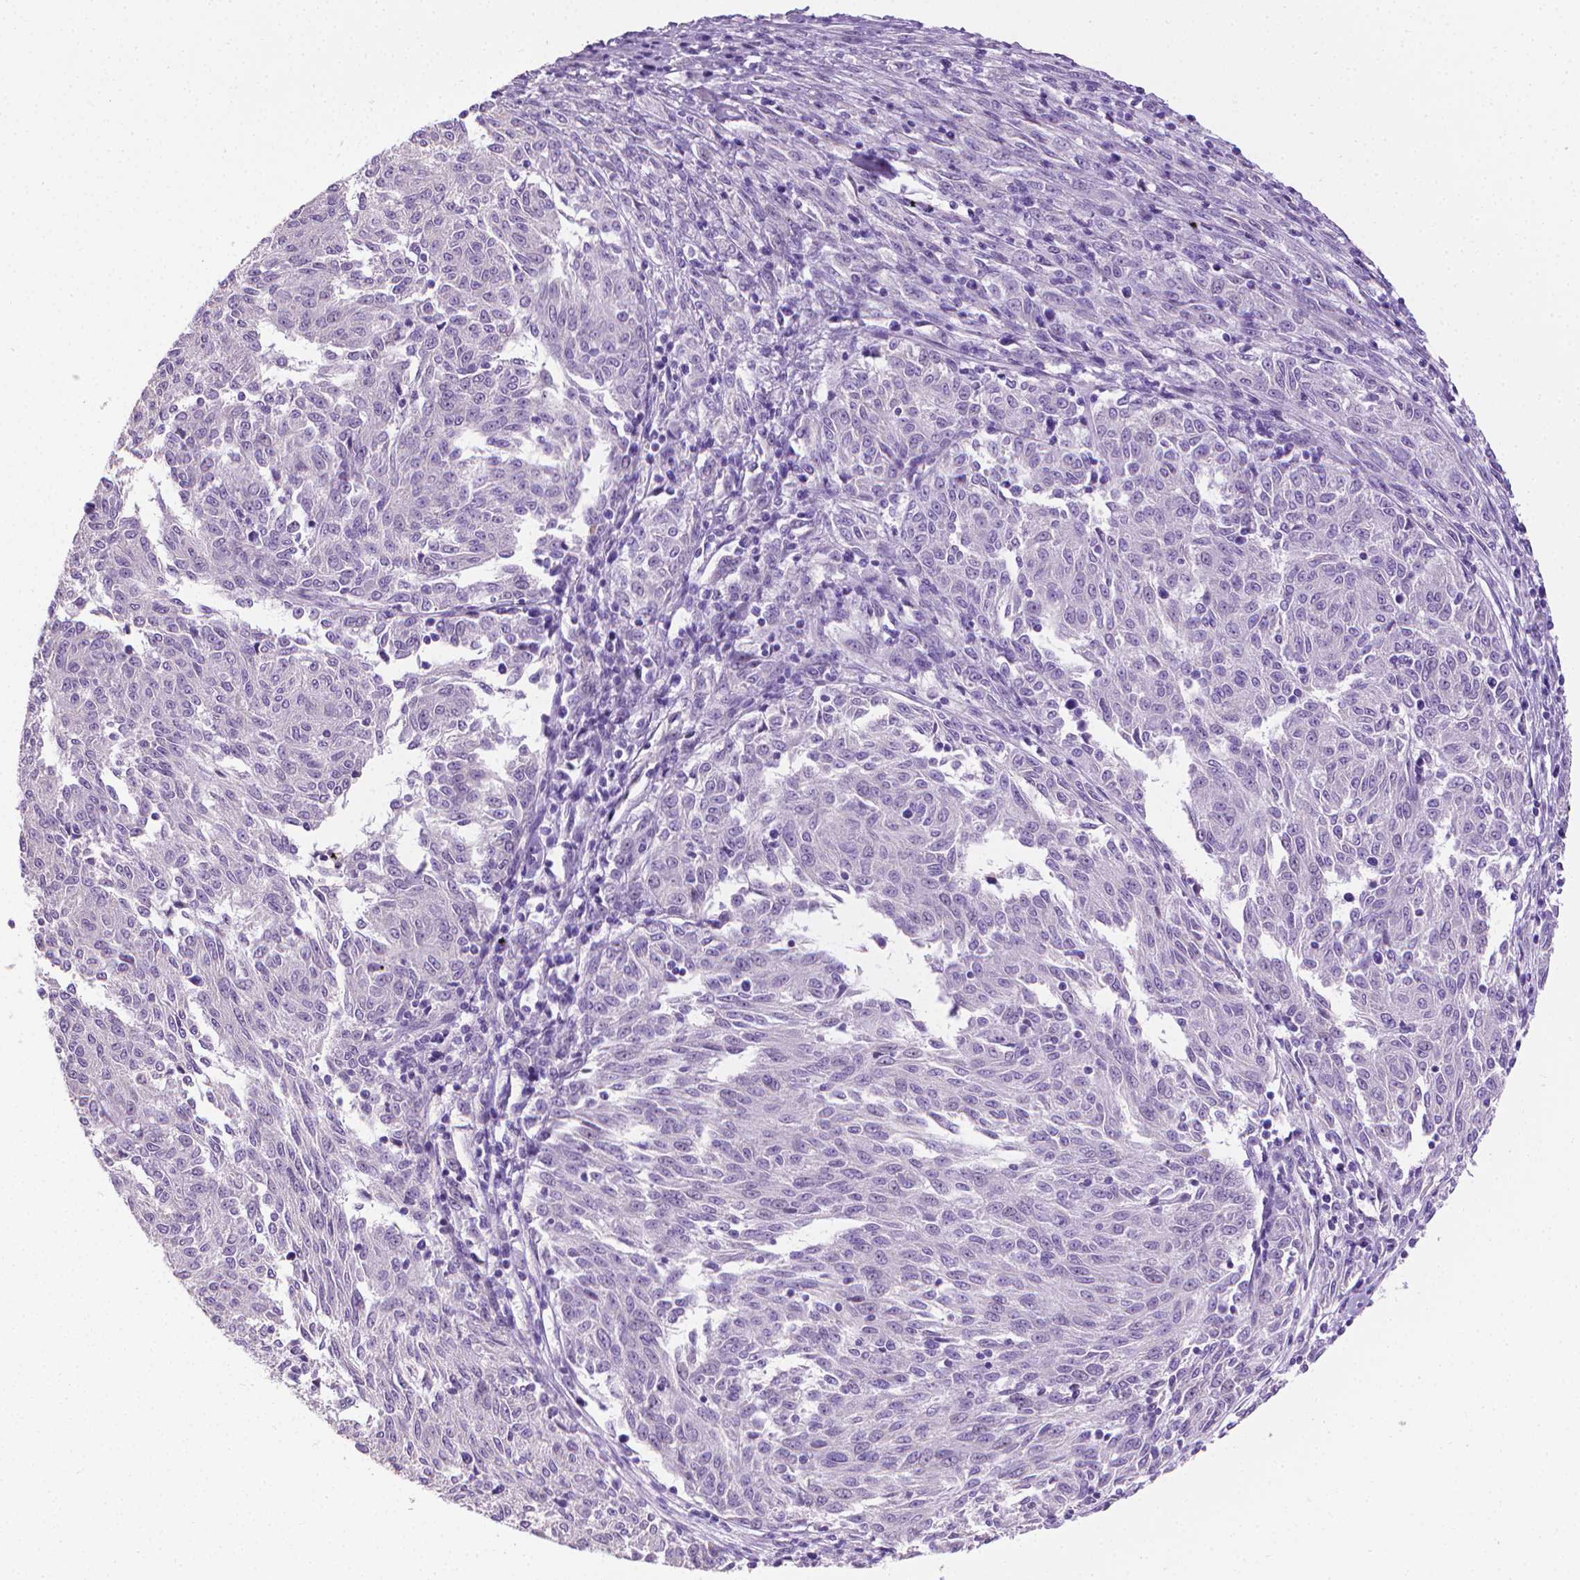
{"staining": {"intensity": "negative", "quantity": "none", "location": "none"}, "tissue": "melanoma", "cell_type": "Tumor cells", "image_type": "cancer", "snomed": [{"axis": "morphology", "description": "Malignant melanoma, NOS"}, {"axis": "topography", "description": "Skin"}], "caption": "Immunohistochemistry (IHC) image of malignant melanoma stained for a protein (brown), which shows no staining in tumor cells. Nuclei are stained in blue.", "gene": "PNMA2", "patient": {"sex": "female", "age": 72}}